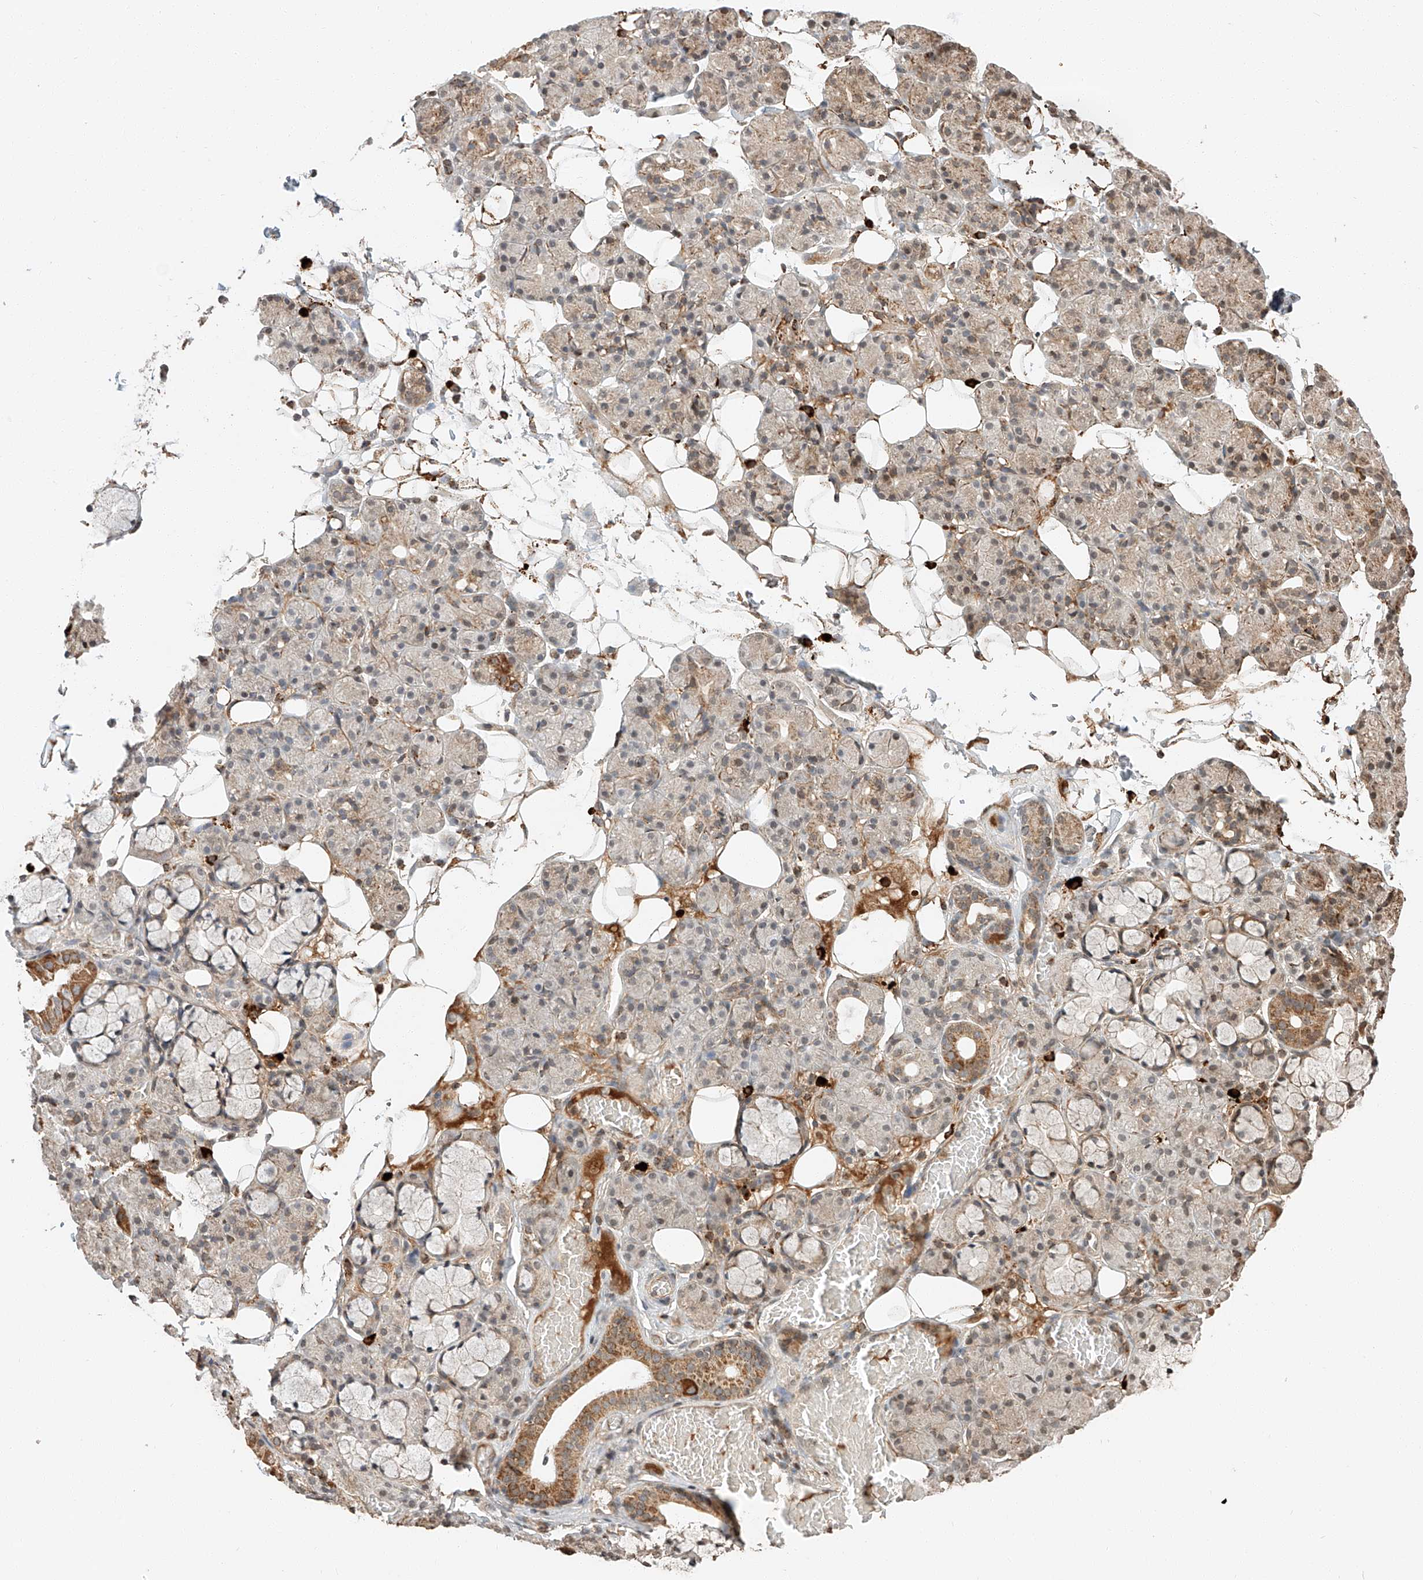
{"staining": {"intensity": "moderate", "quantity": "25%-75%", "location": "cytoplasmic/membranous"}, "tissue": "salivary gland", "cell_type": "Glandular cells", "image_type": "normal", "snomed": [{"axis": "morphology", "description": "Normal tissue, NOS"}, {"axis": "topography", "description": "Salivary gland"}], "caption": "Protein analysis of benign salivary gland shows moderate cytoplasmic/membranous expression in approximately 25%-75% of glandular cells.", "gene": "ARHGAP33", "patient": {"sex": "male", "age": 63}}